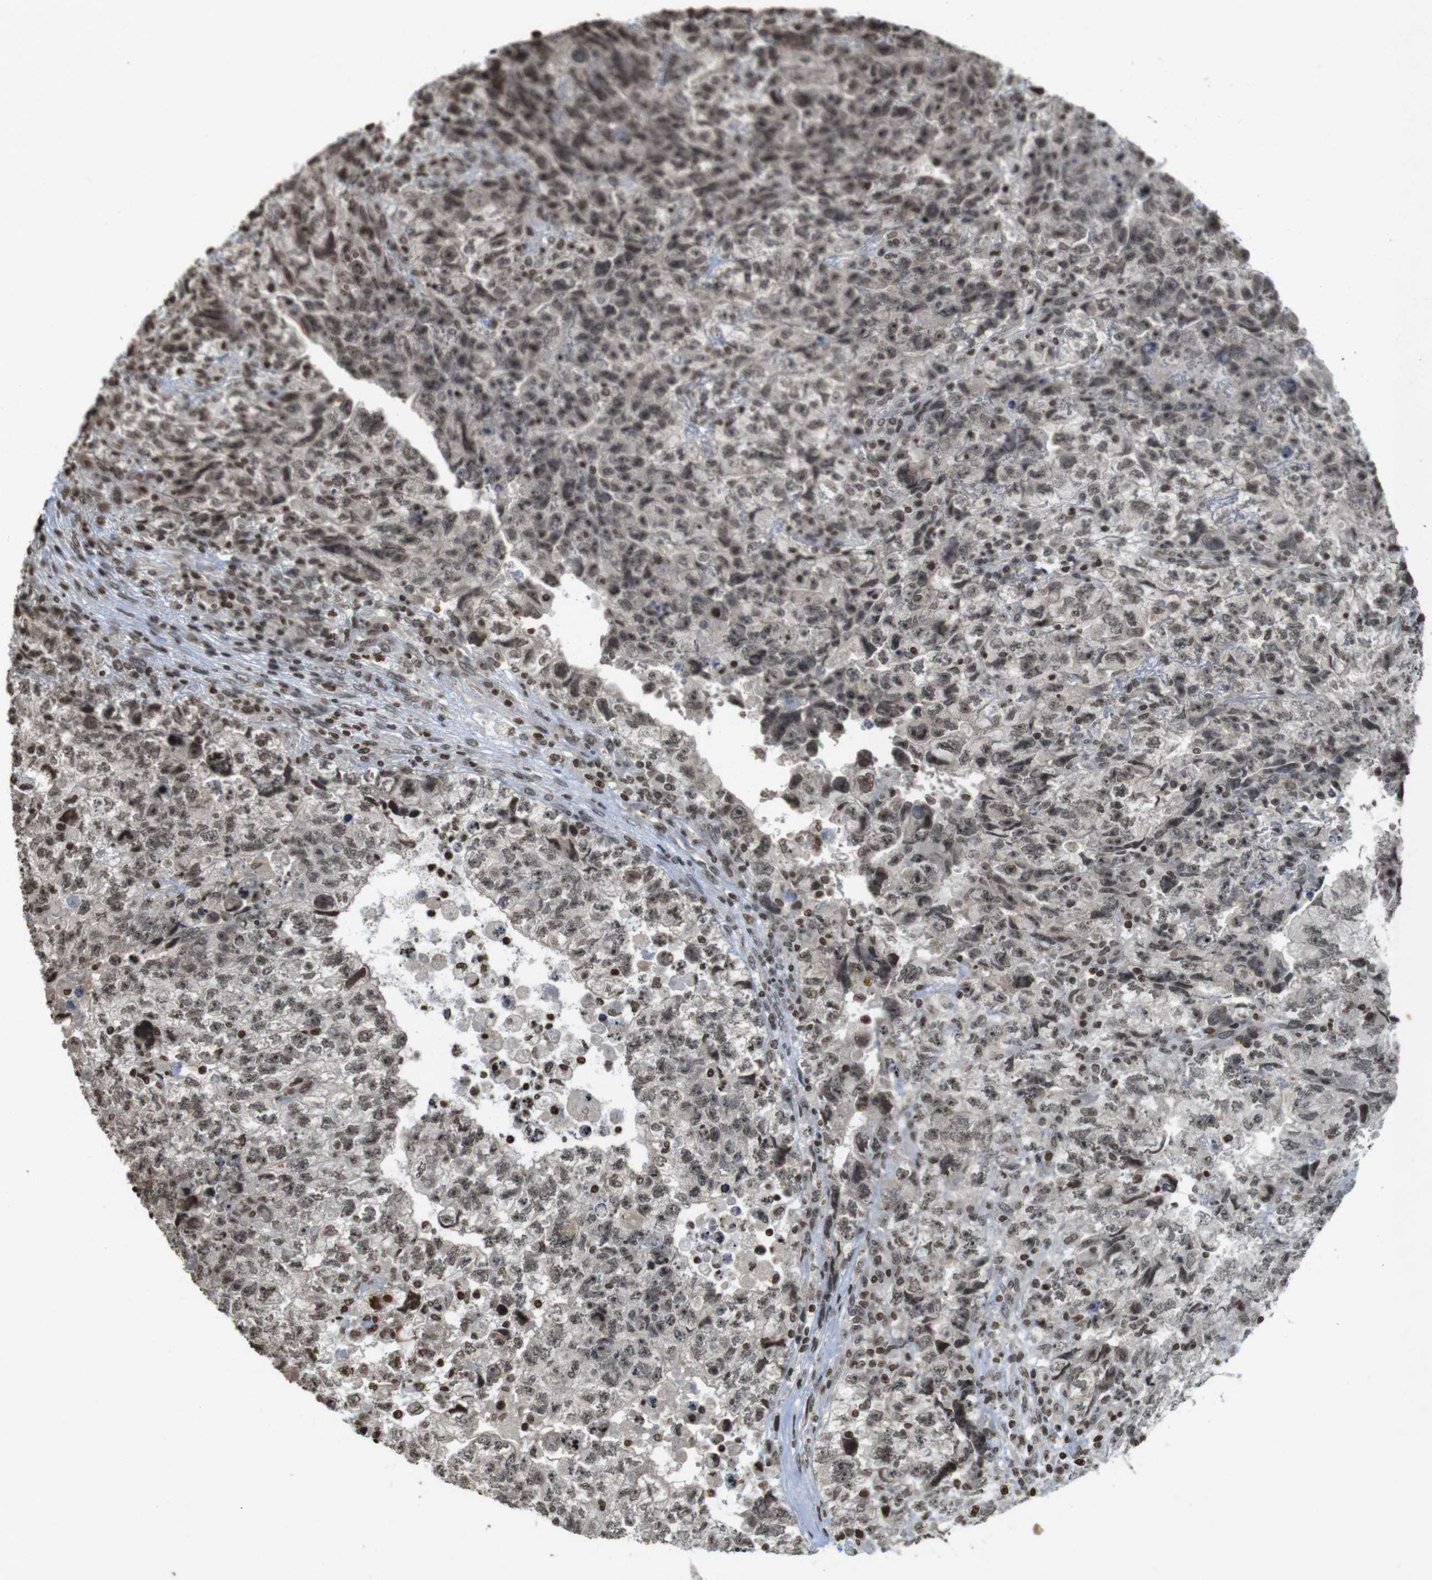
{"staining": {"intensity": "weak", "quantity": ">75%", "location": "cytoplasmic/membranous,nuclear"}, "tissue": "testis cancer", "cell_type": "Tumor cells", "image_type": "cancer", "snomed": [{"axis": "morphology", "description": "Carcinoma, Embryonal, NOS"}, {"axis": "topography", "description": "Testis"}], "caption": "Immunohistochemistry (IHC) histopathology image of embryonal carcinoma (testis) stained for a protein (brown), which reveals low levels of weak cytoplasmic/membranous and nuclear positivity in about >75% of tumor cells.", "gene": "FOXA3", "patient": {"sex": "male", "age": 36}}